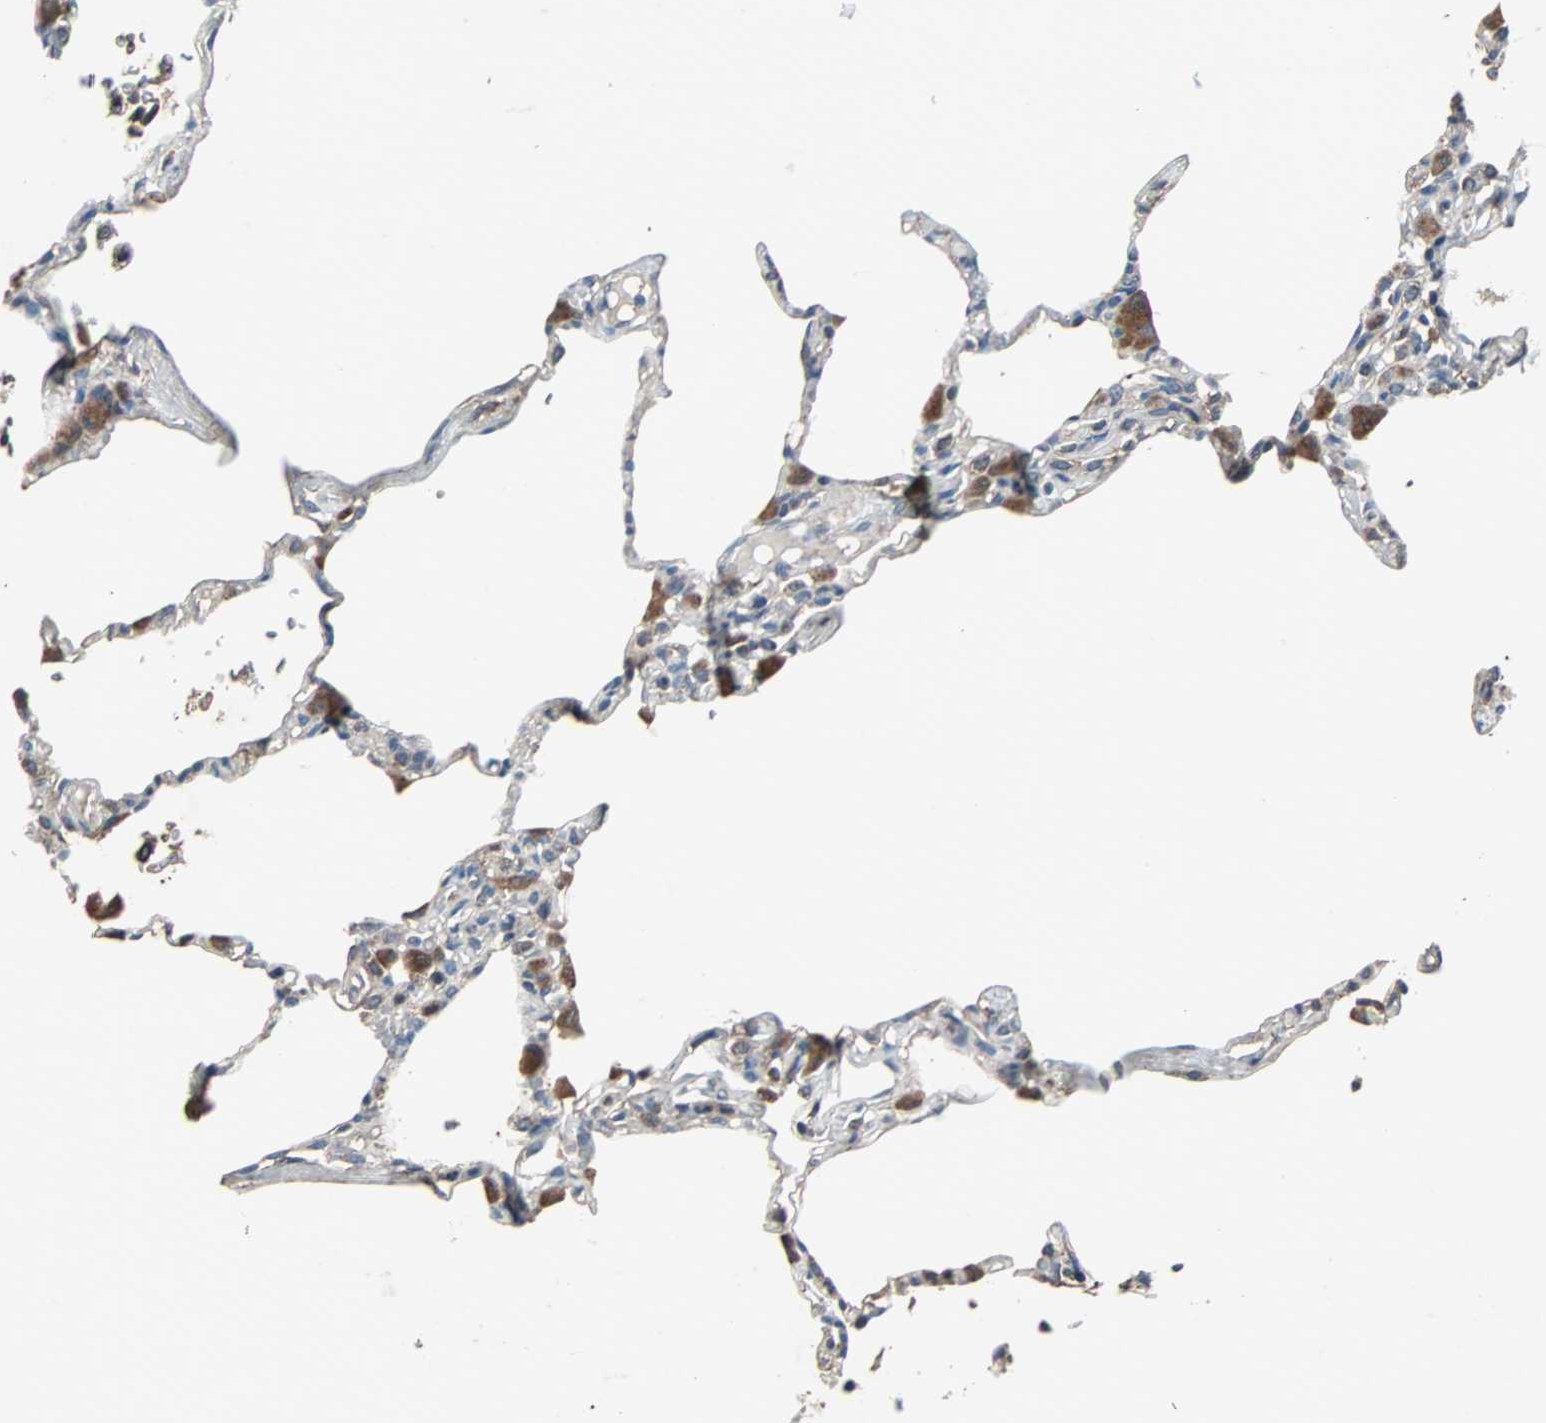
{"staining": {"intensity": "negative", "quantity": "none", "location": "none"}, "tissue": "lung", "cell_type": "Alveolar cells", "image_type": "normal", "snomed": [{"axis": "morphology", "description": "Normal tissue, NOS"}, {"axis": "topography", "description": "Lung"}], "caption": "IHC of unremarkable human lung reveals no positivity in alveolar cells. (Stains: DAB (3,3'-diaminobenzidine) immunohistochemistry with hematoxylin counter stain, Microscopy: brightfield microscopy at high magnification).", "gene": "SOS1", "patient": {"sex": "female", "age": 49}}